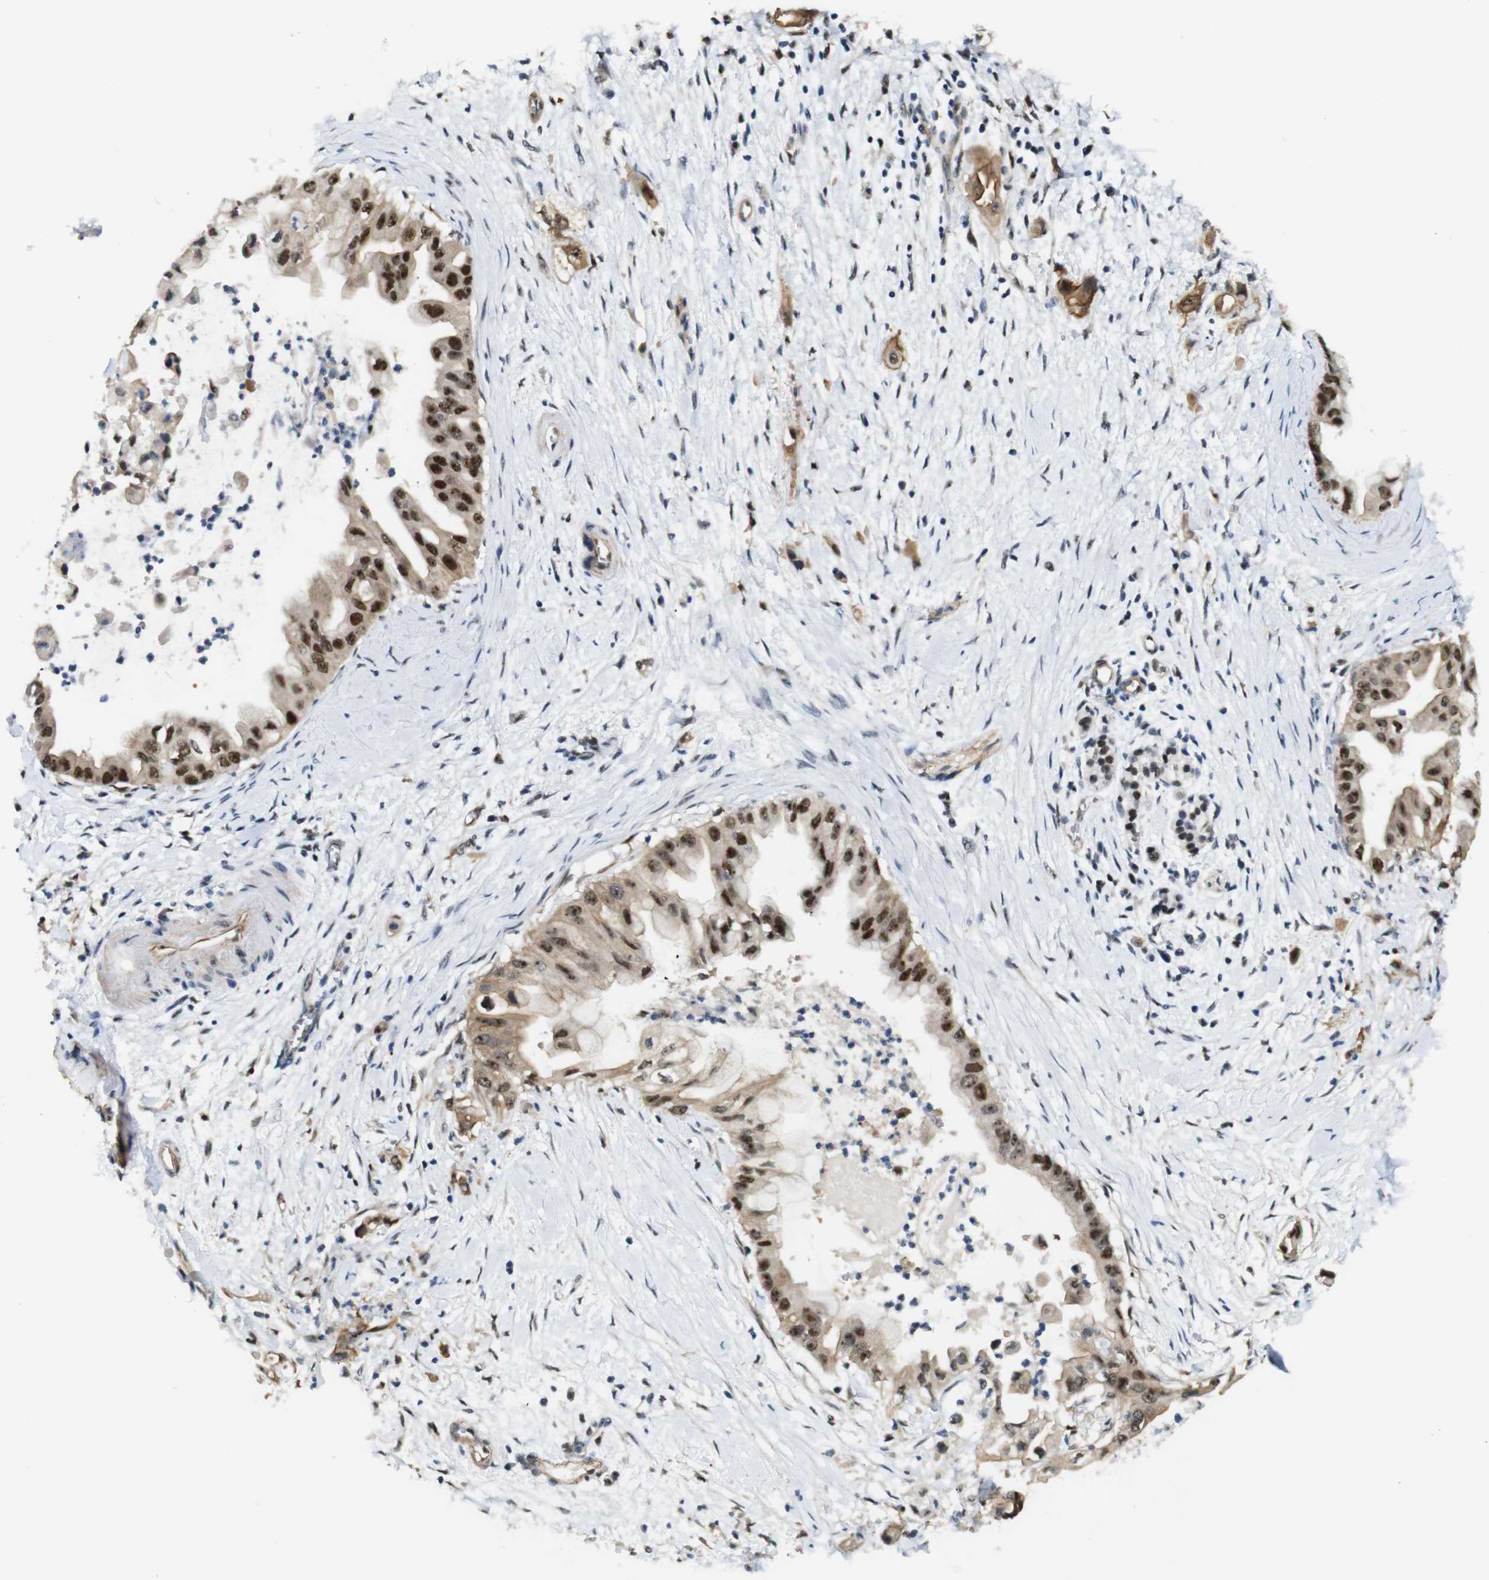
{"staining": {"intensity": "strong", "quantity": ">75%", "location": "nuclear"}, "tissue": "pancreatic cancer", "cell_type": "Tumor cells", "image_type": "cancer", "snomed": [{"axis": "morphology", "description": "Adenocarcinoma, NOS"}, {"axis": "topography", "description": "Pancreas"}], "caption": "Protein expression analysis of pancreatic cancer displays strong nuclear expression in about >75% of tumor cells. The protein is stained brown, and the nuclei are stained in blue (DAB (3,3'-diaminobenzidine) IHC with brightfield microscopy, high magnification).", "gene": "PARN", "patient": {"sex": "male", "age": 55}}